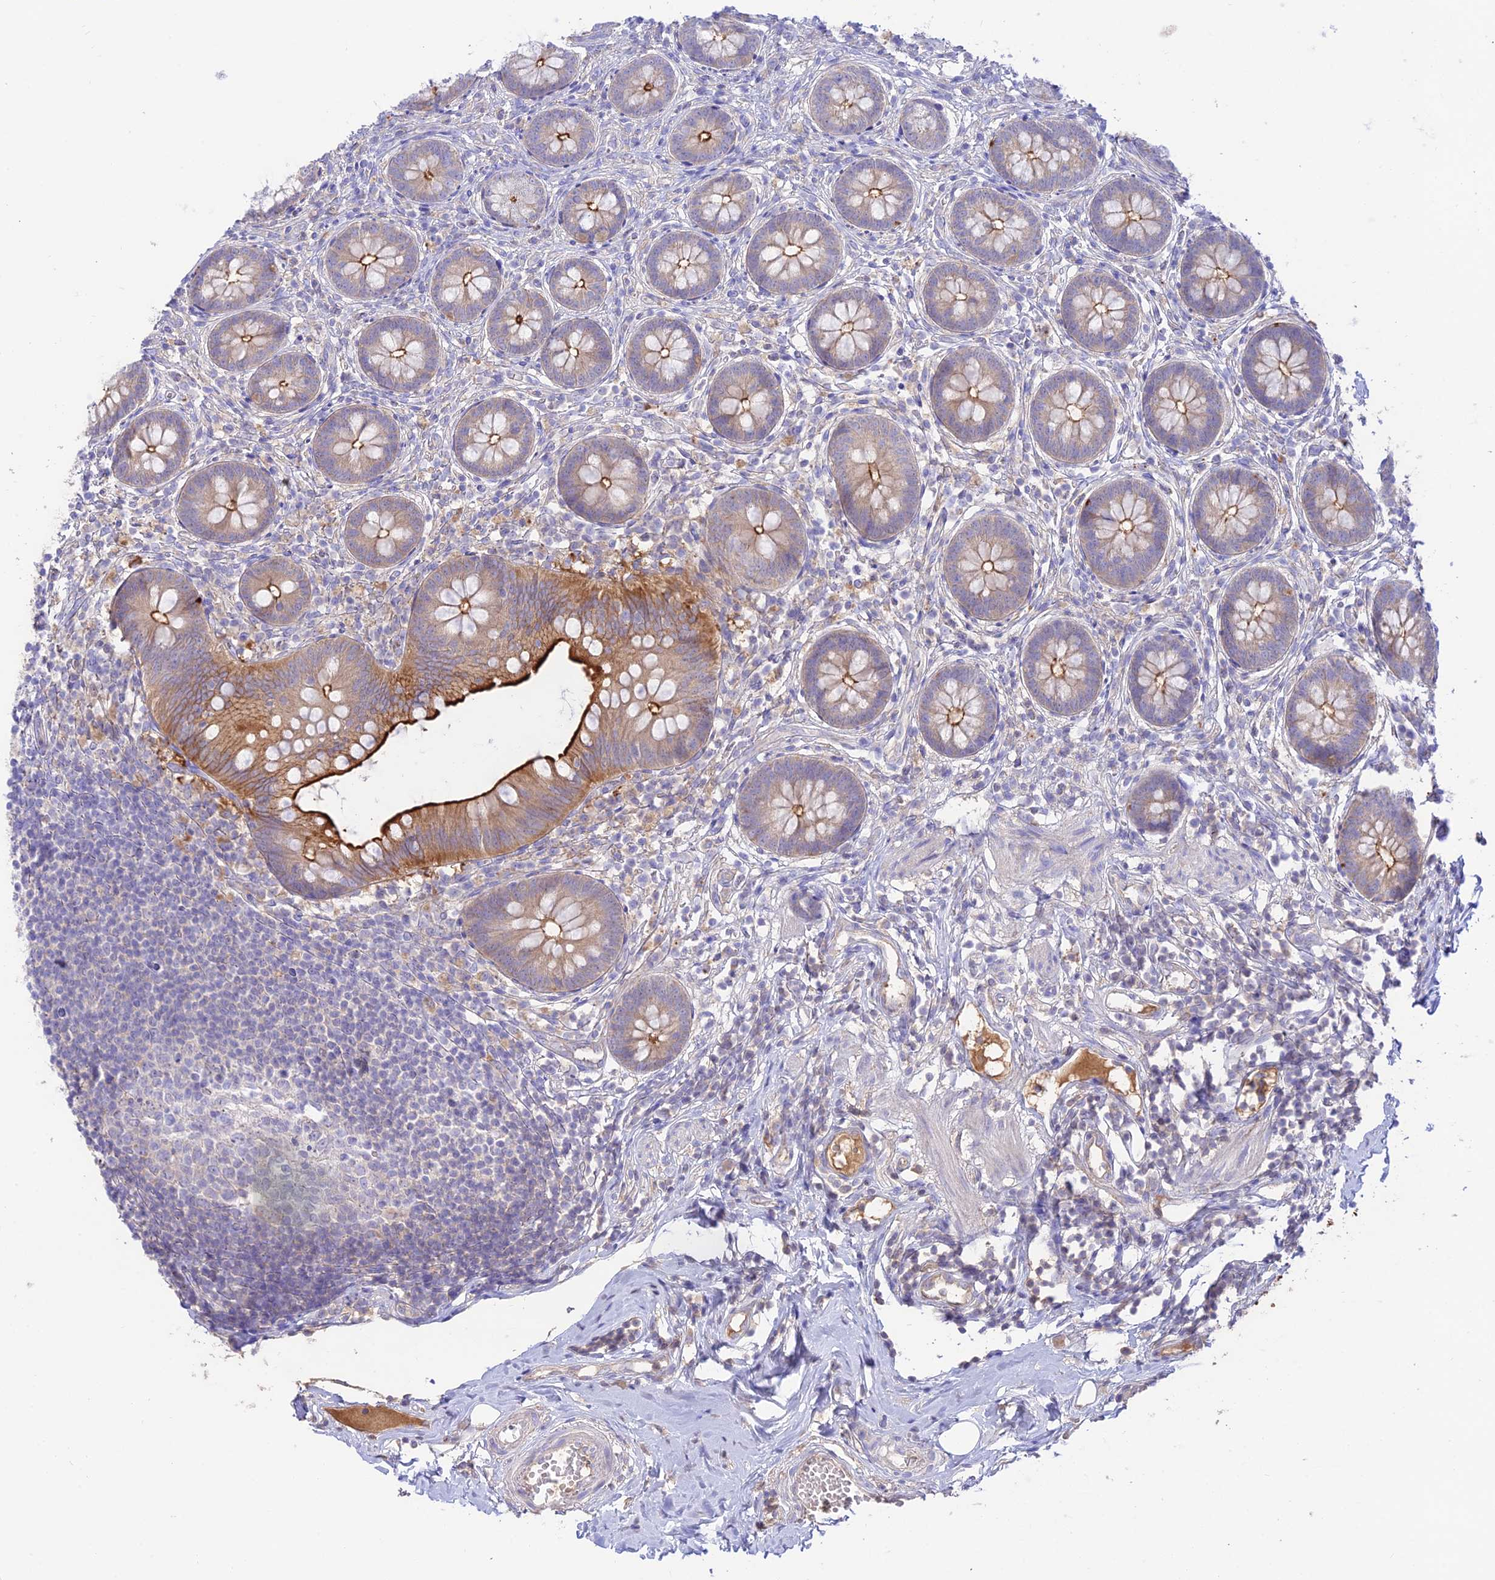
{"staining": {"intensity": "strong", "quantity": "25%-75%", "location": "cytoplasmic/membranous"}, "tissue": "appendix", "cell_type": "Glandular cells", "image_type": "normal", "snomed": [{"axis": "morphology", "description": "Normal tissue, NOS"}, {"axis": "topography", "description": "Appendix"}], "caption": "An IHC image of benign tissue is shown. Protein staining in brown shows strong cytoplasmic/membranous positivity in appendix within glandular cells. The protein is stained brown, and the nuclei are stained in blue (DAB (3,3'-diaminobenzidine) IHC with brightfield microscopy, high magnification).", "gene": "NLRP9", "patient": {"sex": "female", "age": 62}}